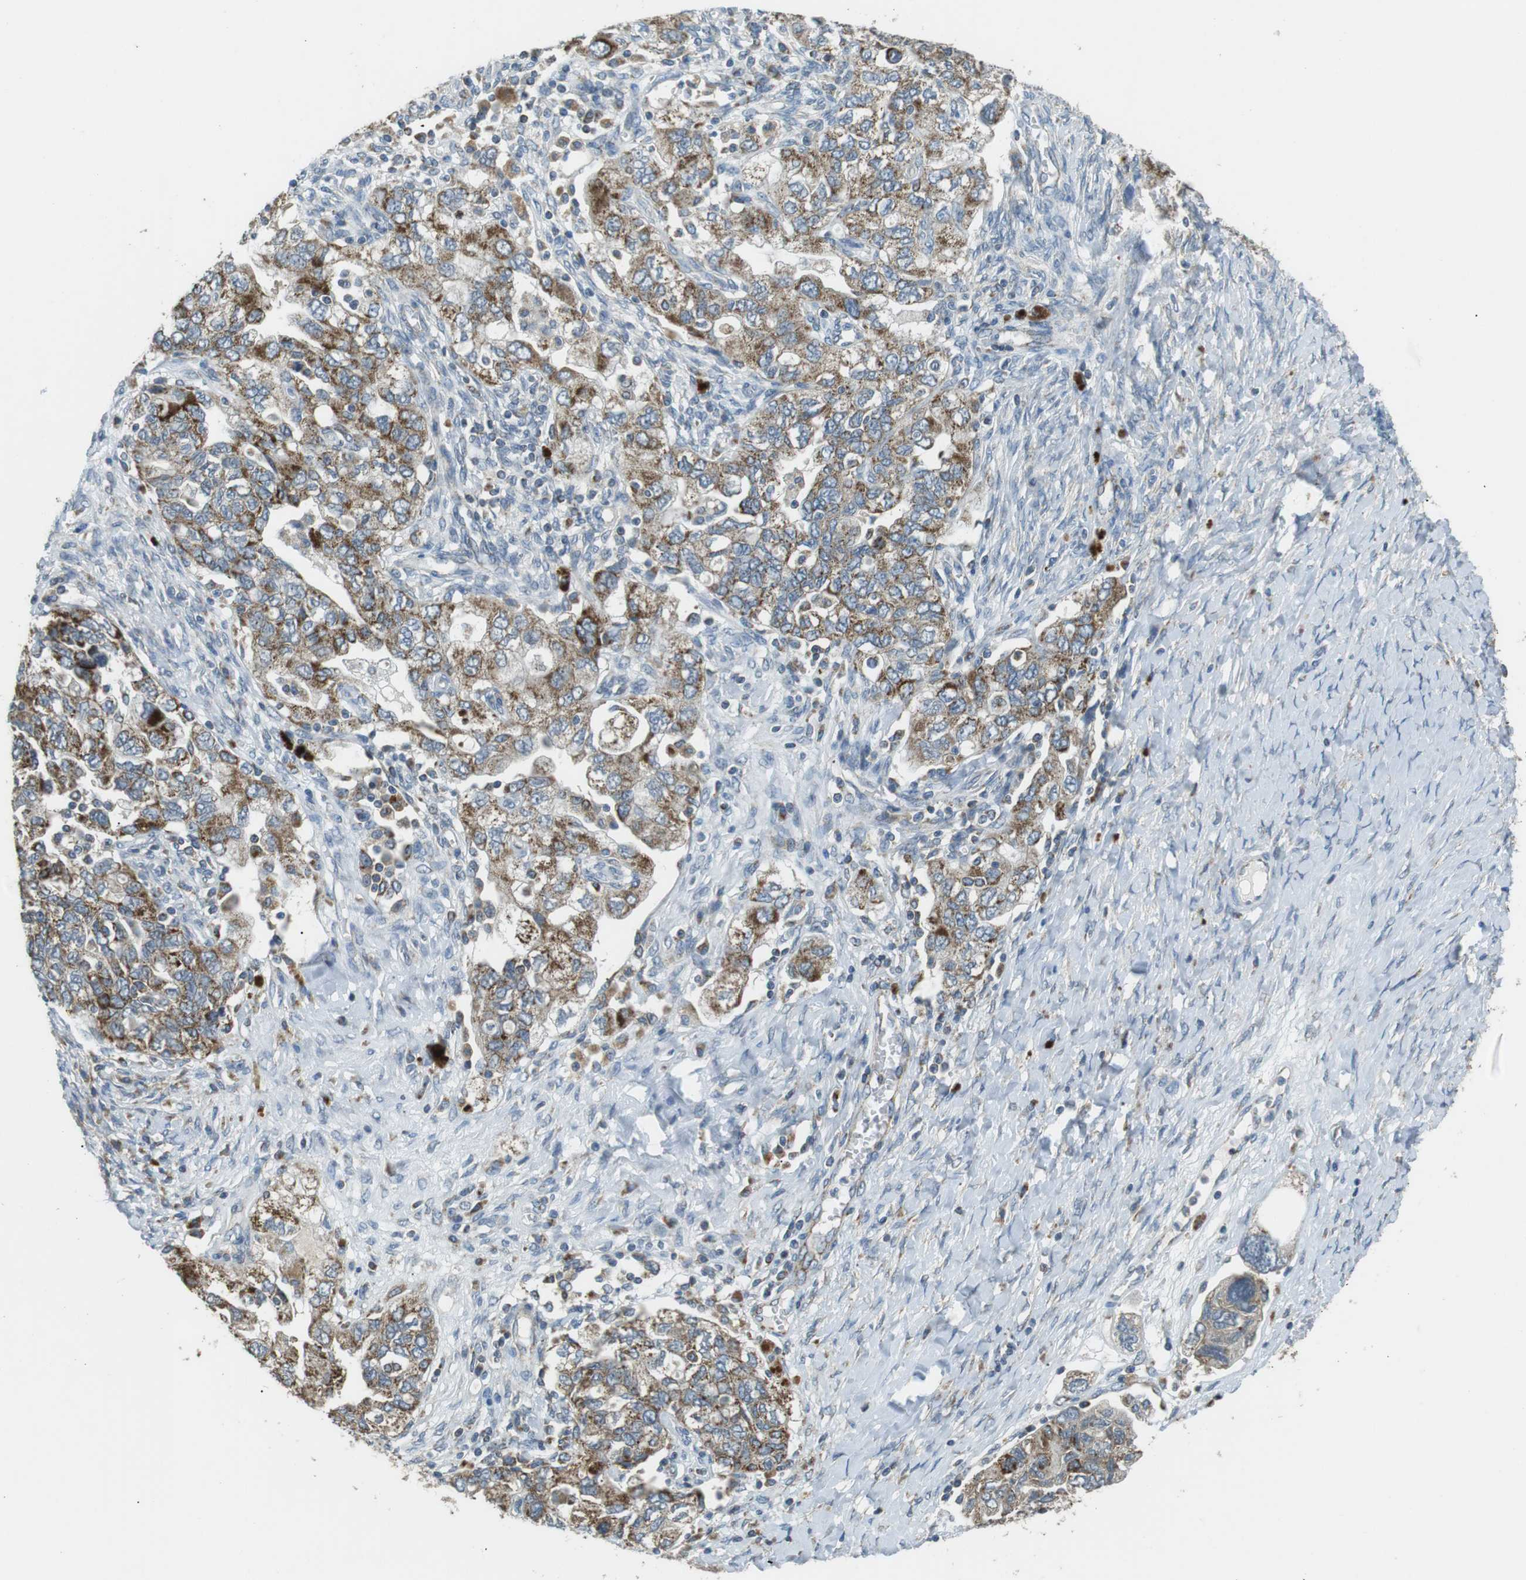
{"staining": {"intensity": "moderate", "quantity": ">75%", "location": "cytoplasmic/membranous"}, "tissue": "ovarian cancer", "cell_type": "Tumor cells", "image_type": "cancer", "snomed": [{"axis": "morphology", "description": "Carcinoma, NOS"}, {"axis": "morphology", "description": "Cystadenocarcinoma, serous, NOS"}, {"axis": "topography", "description": "Ovary"}], "caption": "Ovarian cancer (serous cystadenocarcinoma) tissue shows moderate cytoplasmic/membranous expression in about >75% of tumor cells, visualized by immunohistochemistry.", "gene": "BACE1", "patient": {"sex": "female", "age": 69}}